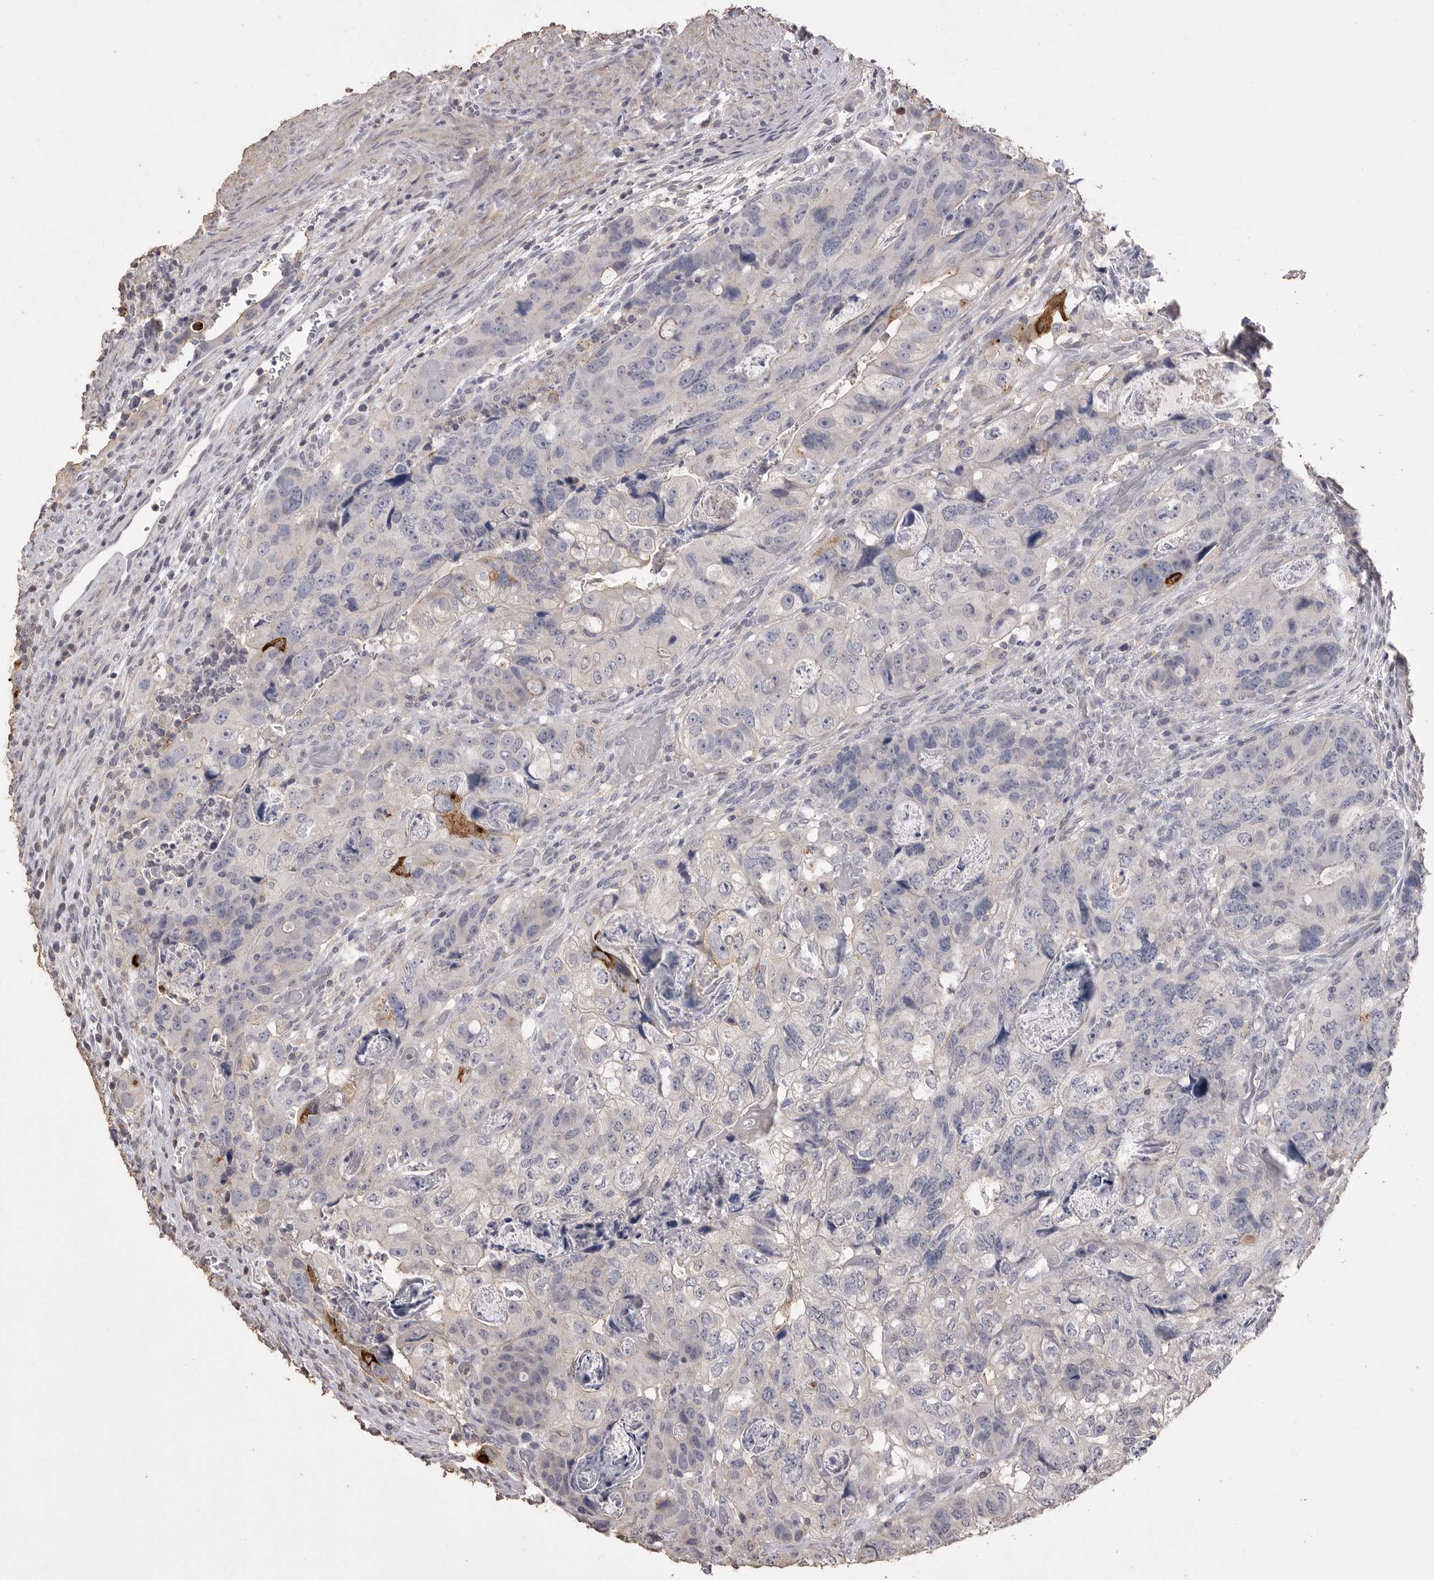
{"staining": {"intensity": "negative", "quantity": "none", "location": "none"}, "tissue": "colorectal cancer", "cell_type": "Tumor cells", "image_type": "cancer", "snomed": [{"axis": "morphology", "description": "Adenocarcinoma, NOS"}, {"axis": "topography", "description": "Rectum"}], "caption": "The histopathology image shows no staining of tumor cells in adenocarcinoma (colorectal).", "gene": "MMP7", "patient": {"sex": "male", "age": 59}}